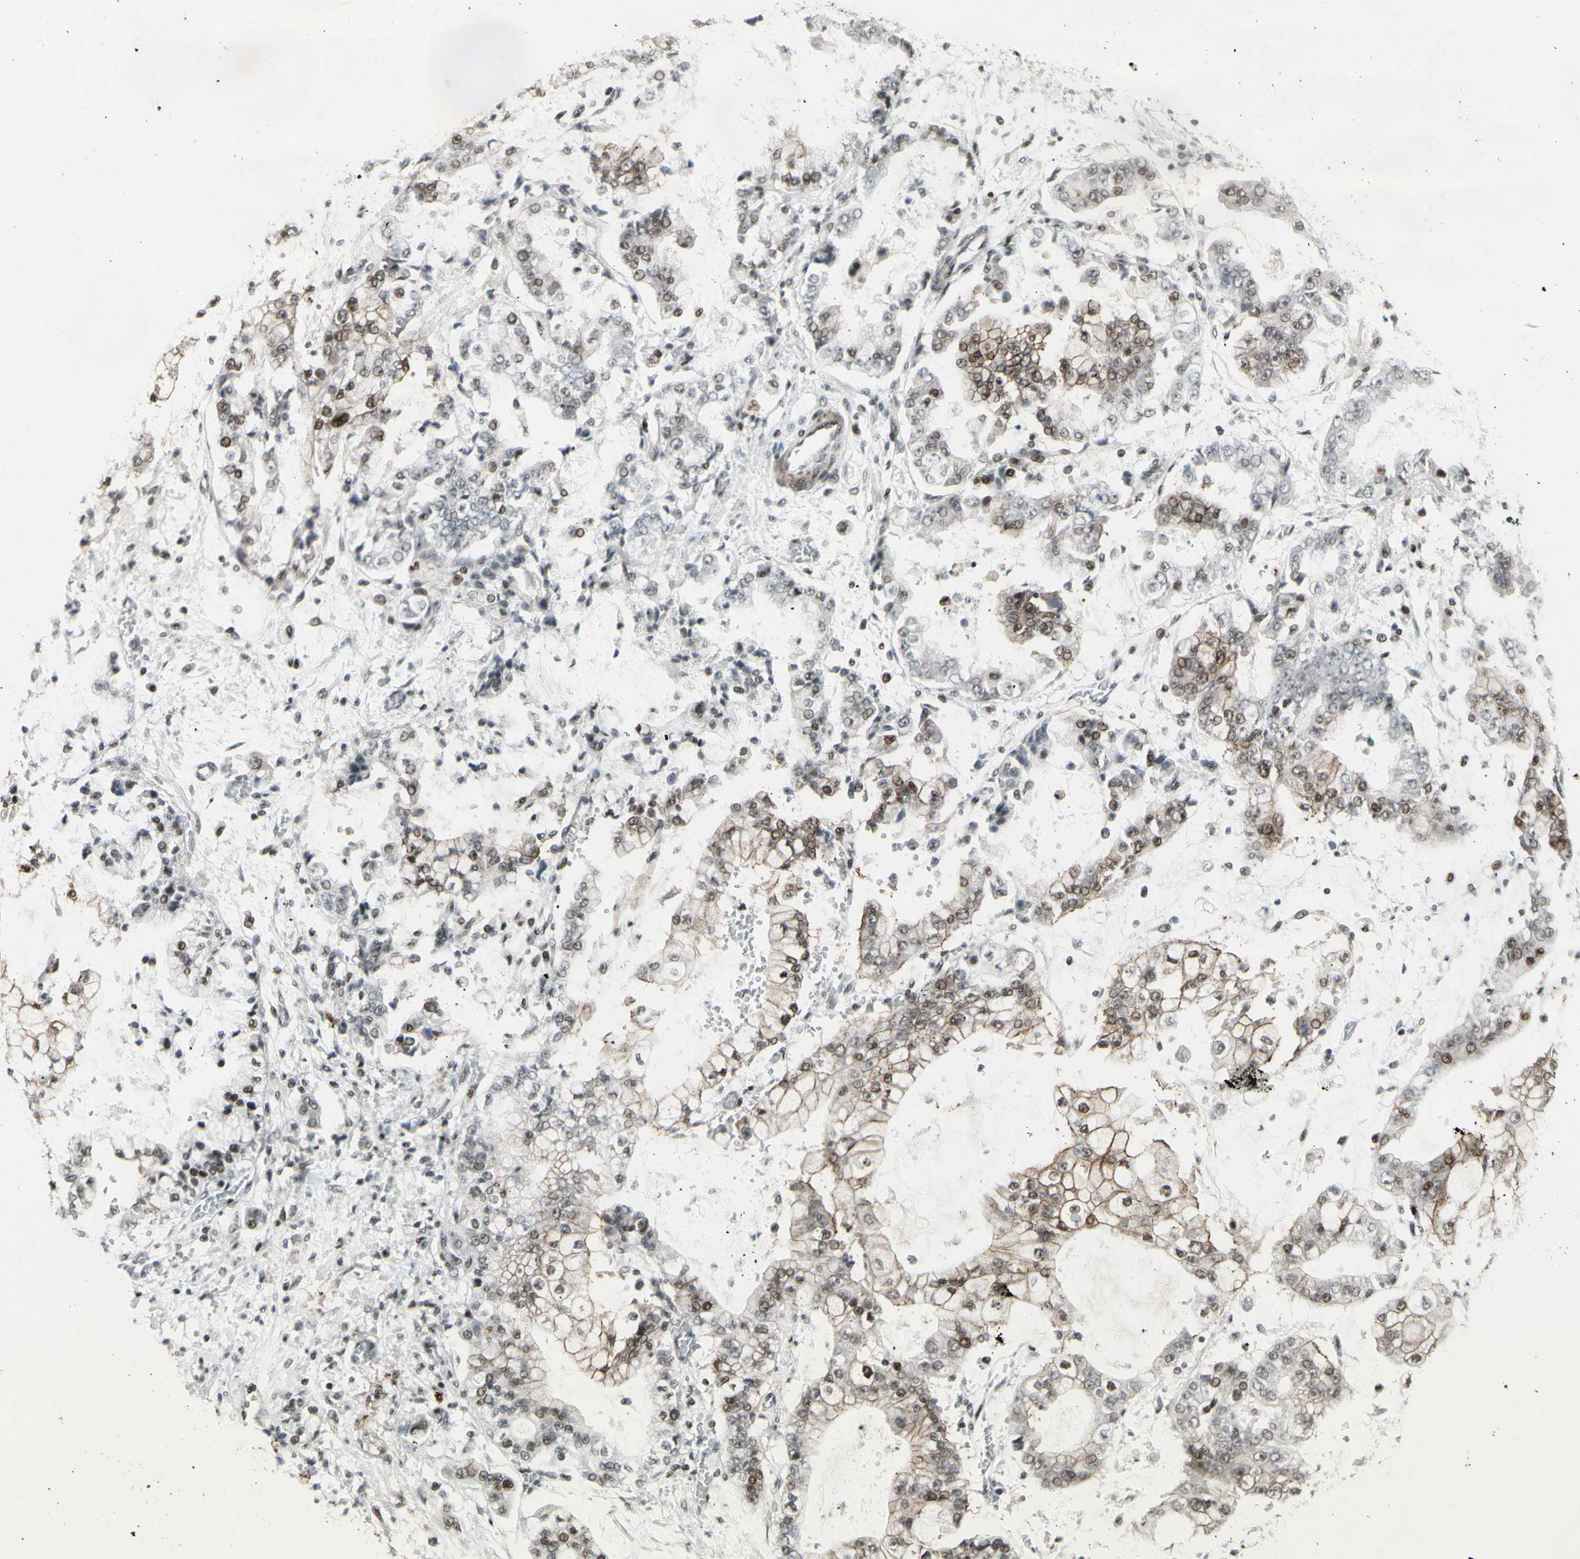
{"staining": {"intensity": "moderate", "quantity": "25%-75%", "location": "nuclear"}, "tissue": "stomach cancer", "cell_type": "Tumor cells", "image_type": "cancer", "snomed": [{"axis": "morphology", "description": "Adenocarcinoma, NOS"}, {"axis": "topography", "description": "Stomach"}], "caption": "A brown stain highlights moderate nuclear staining of a protein in stomach cancer (adenocarcinoma) tumor cells.", "gene": "SUPT6H", "patient": {"sex": "male", "age": 76}}